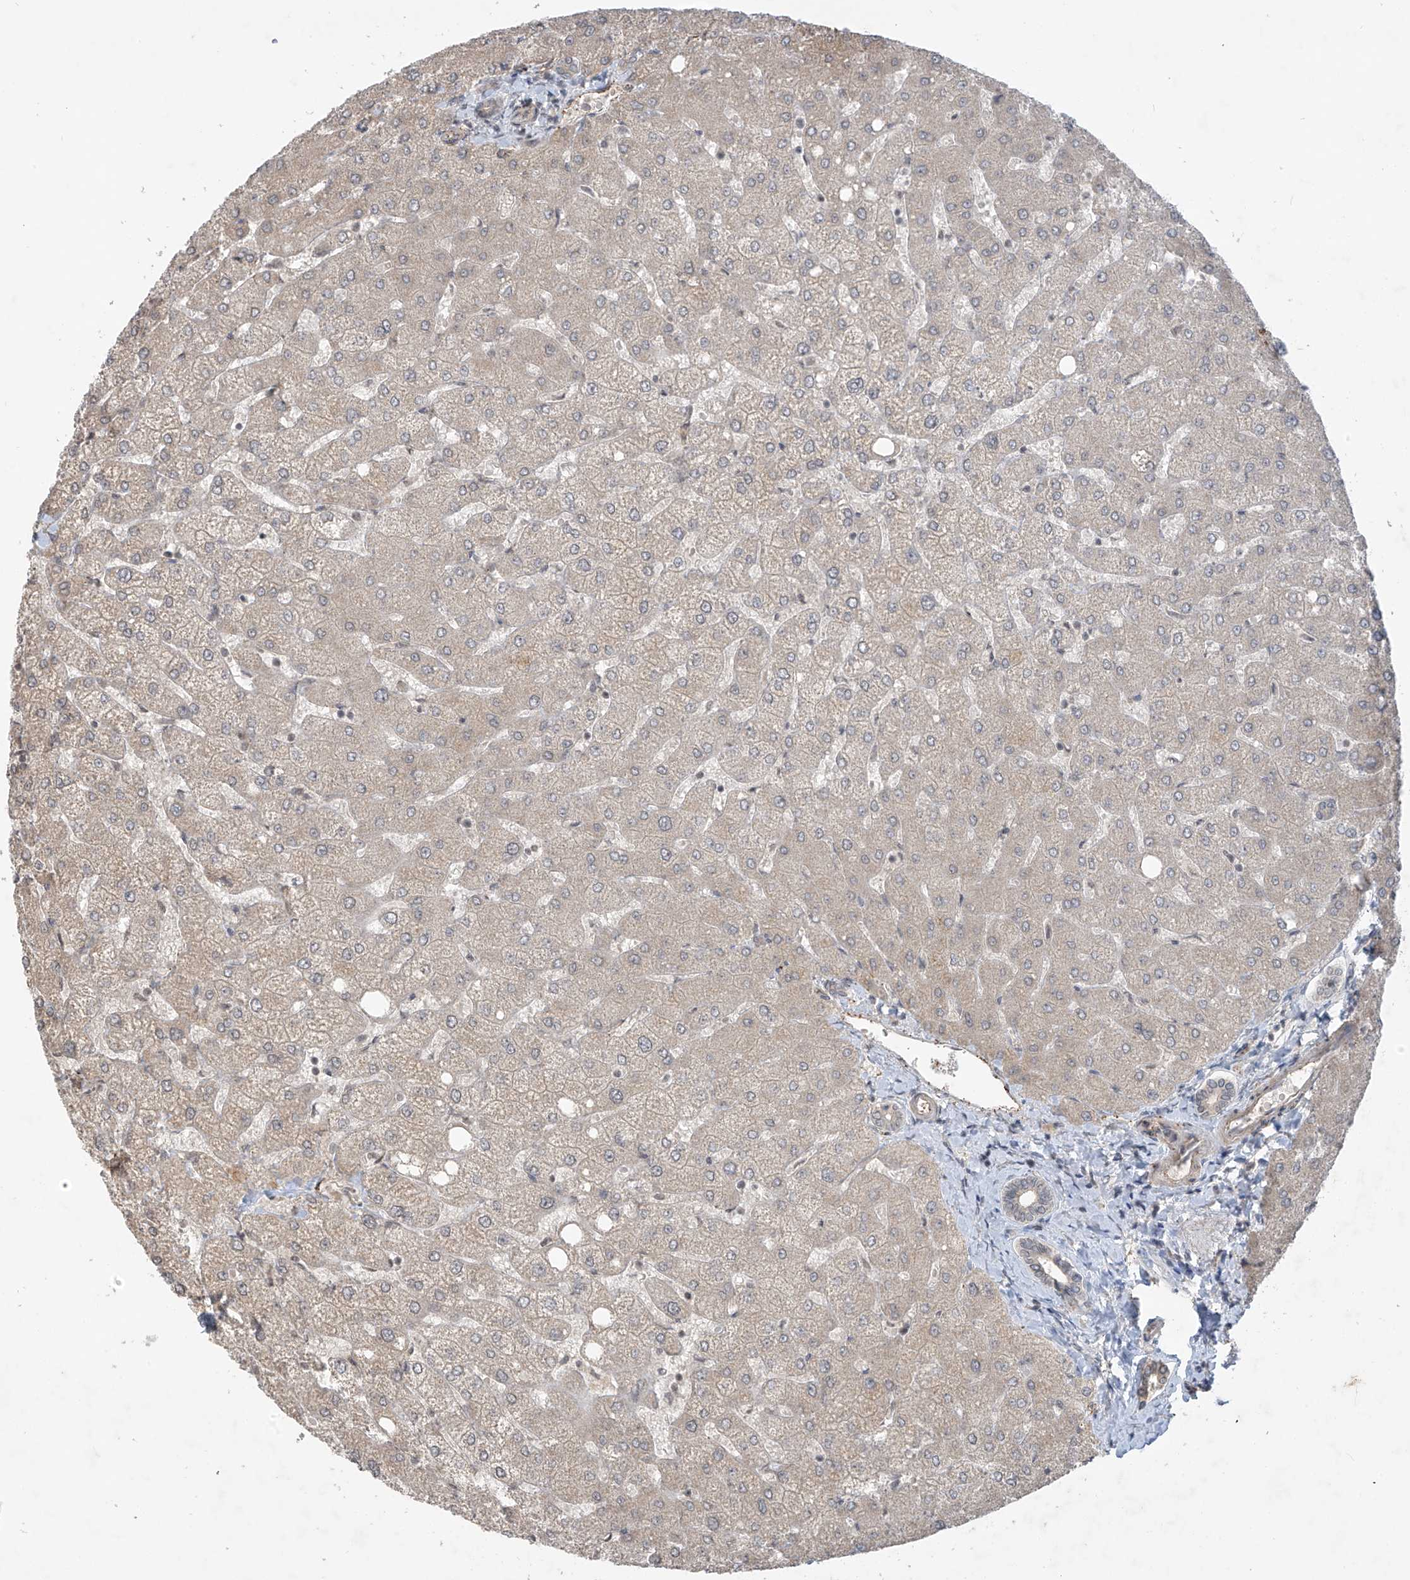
{"staining": {"intensity": "weak", "quantity": "25%-75%", "location": "cytoplasmic/membranous"}, "tissue": "liver", "cell_type": "Cholangiocytes", "image_type": "normal", "snomed": [{"axis": "morphology", "description": "Normal tissue, NOS"}, {"axis": "topography", "description": "Liver"}], "caption": "DAB (3,3'-diaminobenzidine) immunohistochemical staining of normal liver exhibits weak cytoplasmic/membranous protein positivity in approximately 25%-75% of cholangiocytes.", "gene": "DGKQ", "patient": {"sex": "female", "age": 54}}